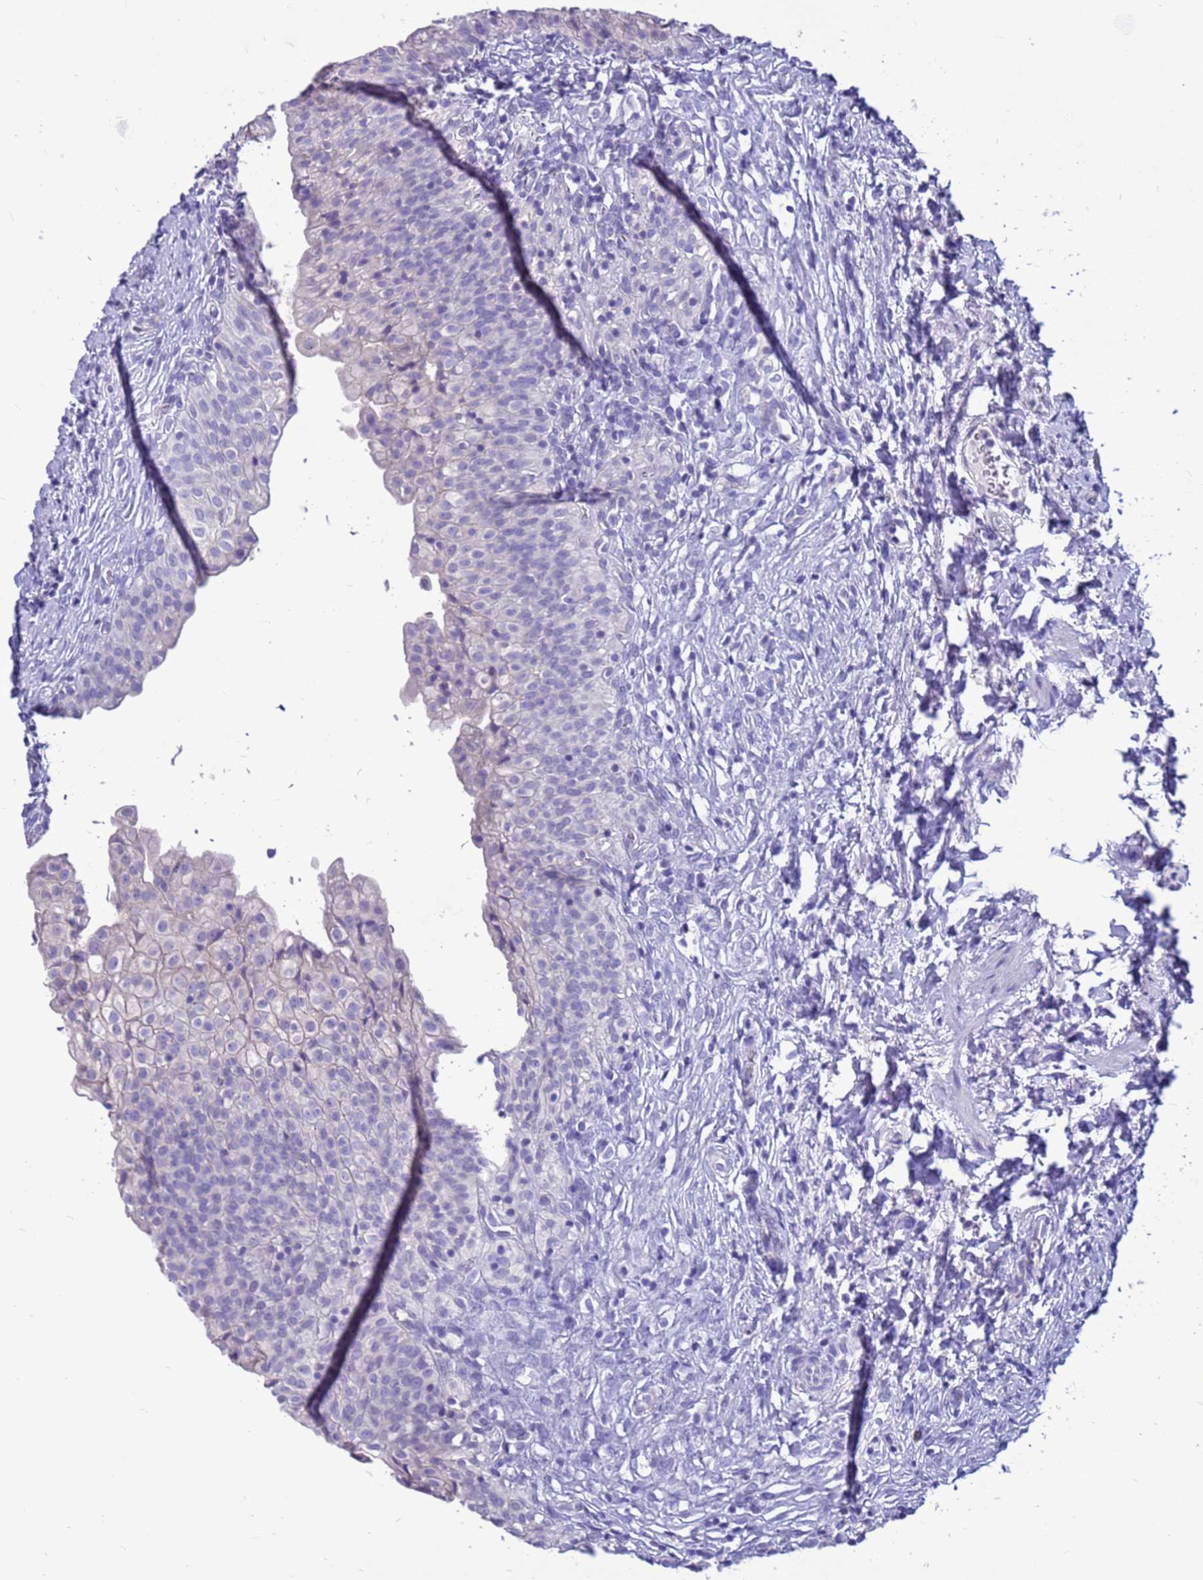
{"staining": {"intensity": "negative", "quantity": "none", "location": "none"}, "tissue": "urinary bladder", "cell_type": "Urothelial cells", "image_type": "normal", "snomed": [{"axis": "morphology", "description": "Normal tissue, NOS"}, {"axis": "topography", "description": "Urinary bladder"}], "caption": "The histopathology image demonstrates no staining of urothelial cells in unremarkable urinary bladder.", "gene": "PDE10A", "patient": {"sex": "male", "age": 55}}